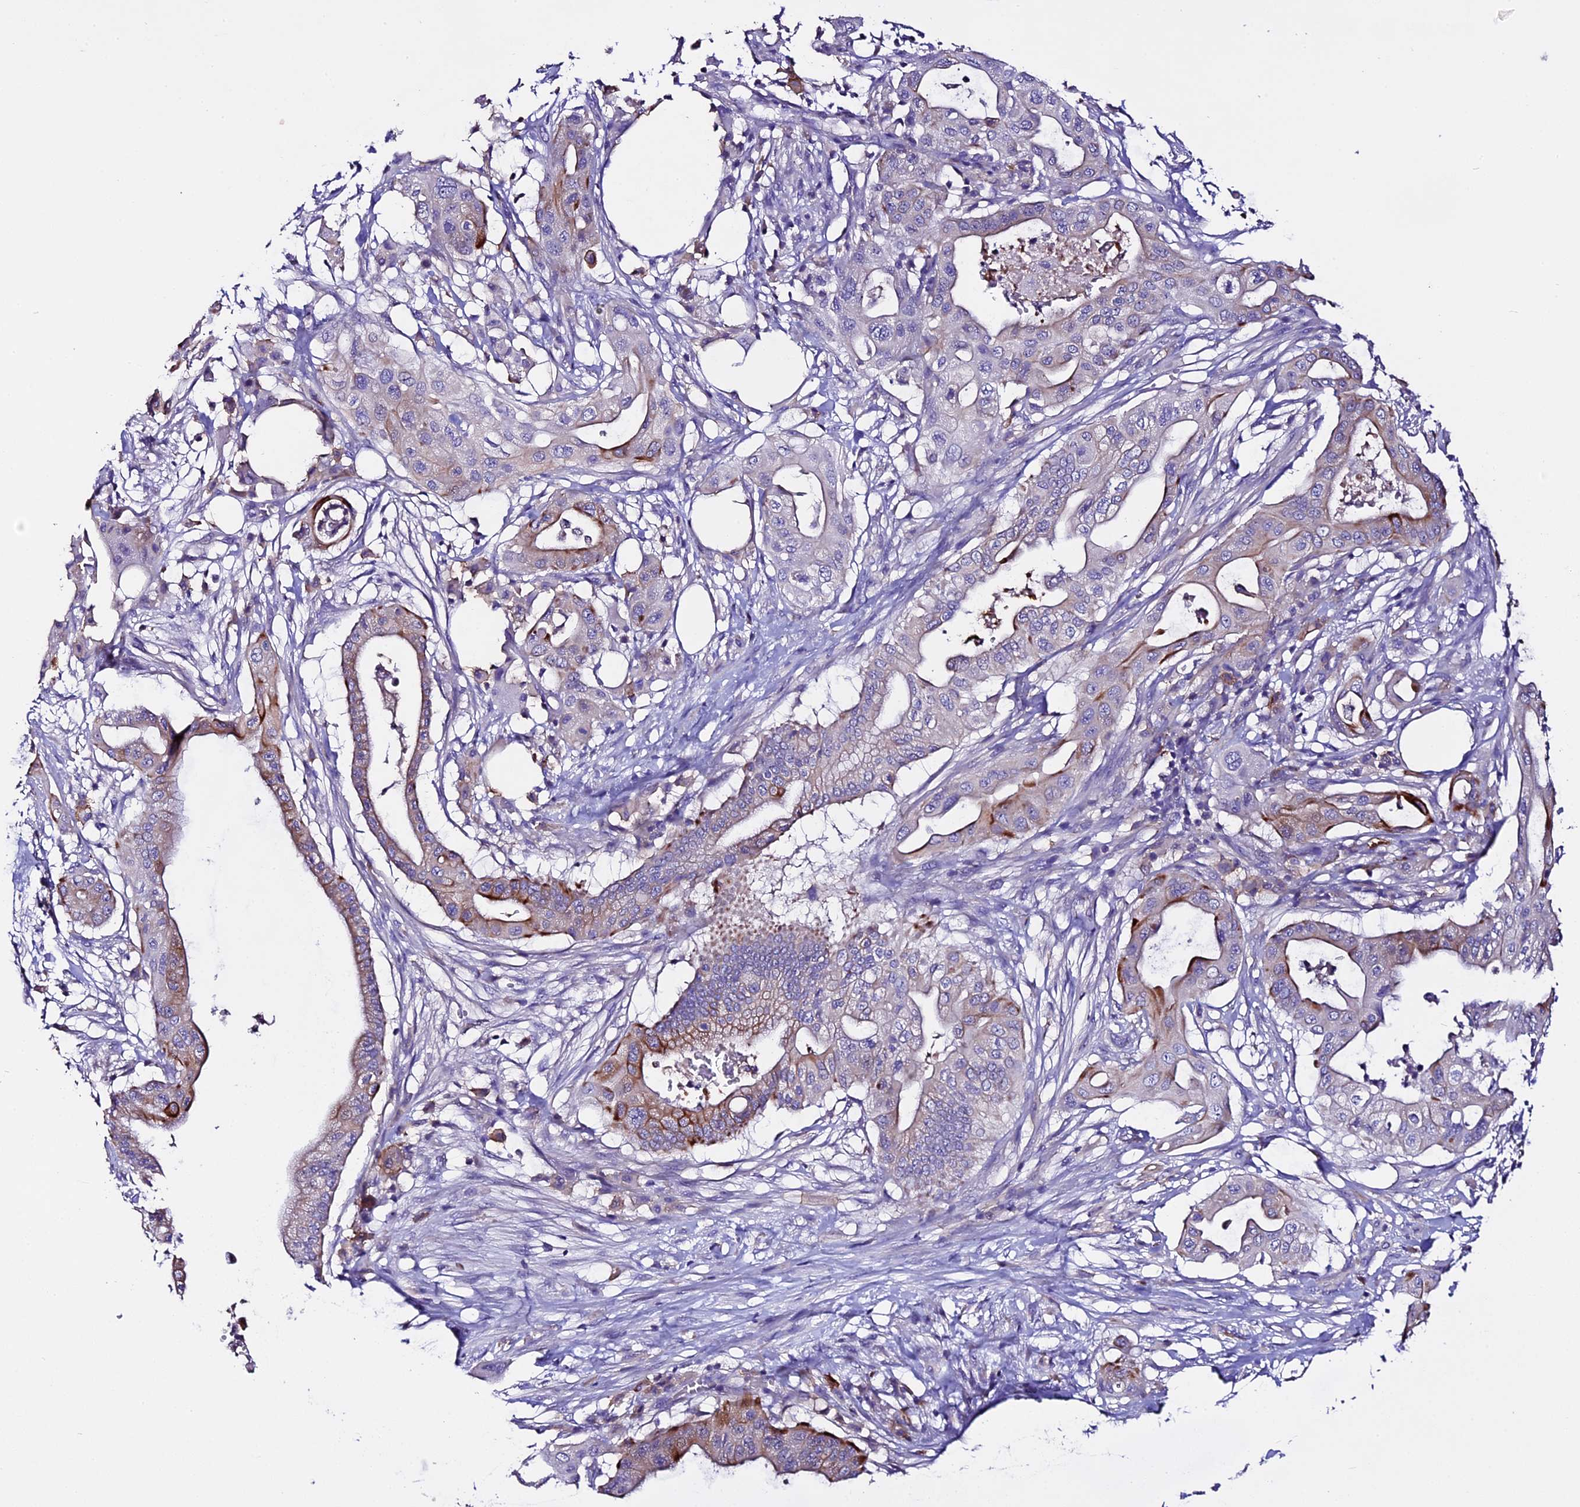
{"staining": {"intensity": "strong", "quantity": "<25%", "location": "cytoplasmic/membranous"}, "tissue": "pancreatic cancer", "cell_type": "Tumor cells", "image_type": "cancer", "snomed": [{"axis": "morphology", "description": "Adenocarcinoma, NOS"}, {"axis": "topography", "description": "Pancreas"}], "caption": "Pancreatic cancer stained for a protein (brown) exhibits strong cytoplasmic/membranous positive positivity in about <25% of tumor cells.", "gene": "NOD2", "patient": {"sex": "male", "age": 68}}